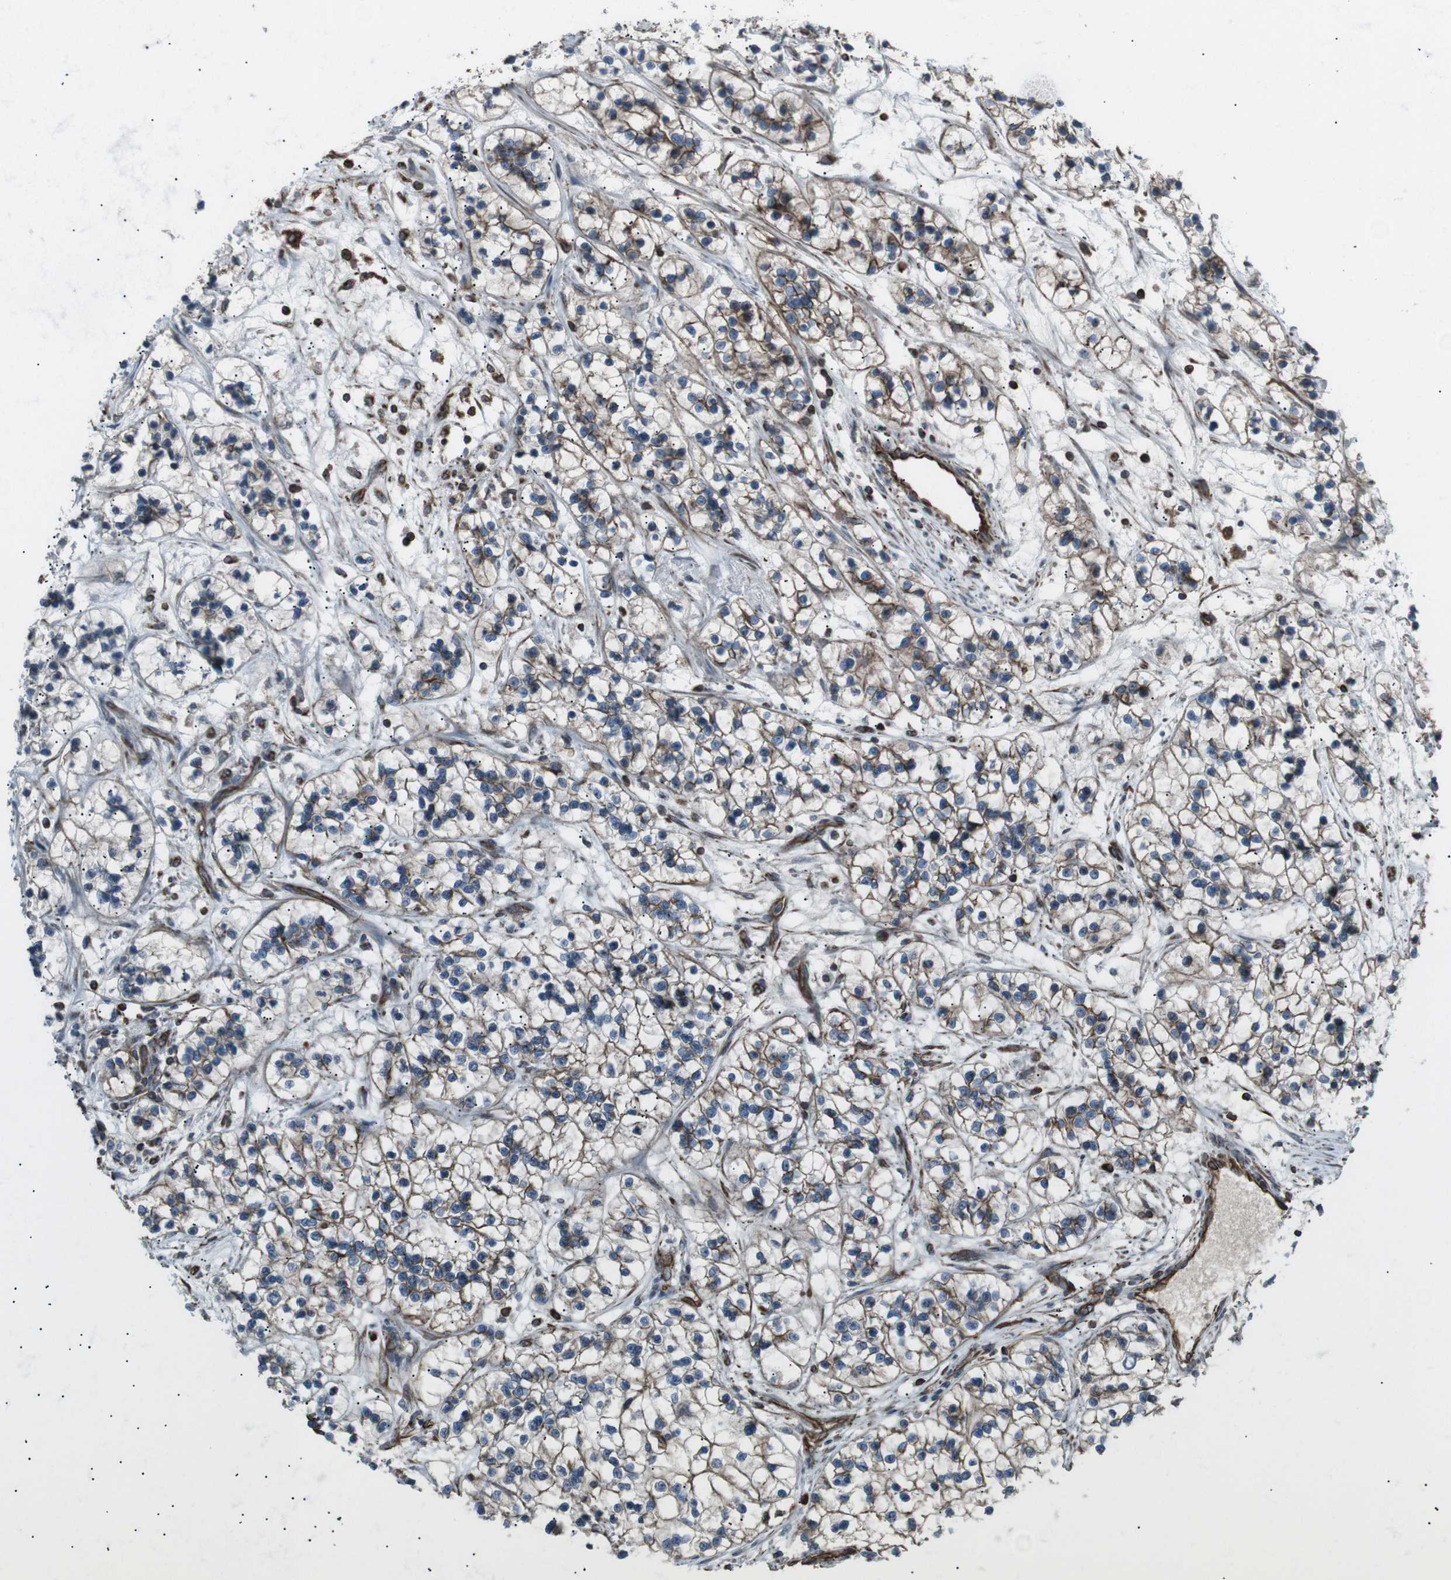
{"staining": {"intensity": "moderate", "quantity": "25%-75%", "location": "cytoplasmic/membranous"}, "tissue": "renal cancer", "cell_type": "Tumor cells", "image_type": "cancer", "snomed": [{"axis": "morphology", "description": "Adenocarcinoma, NOS"}, {"axis": "topography", "description": "Kidney"}], "caption": "Protein staining of renal cancer (adenocarcinoma) tissue displays moderate cytoplasmic/membranous staining in approximately 25%-75% of tumor cells.", "gene": "TMEM141", "patient": {"sex": "female", "age": 57}}